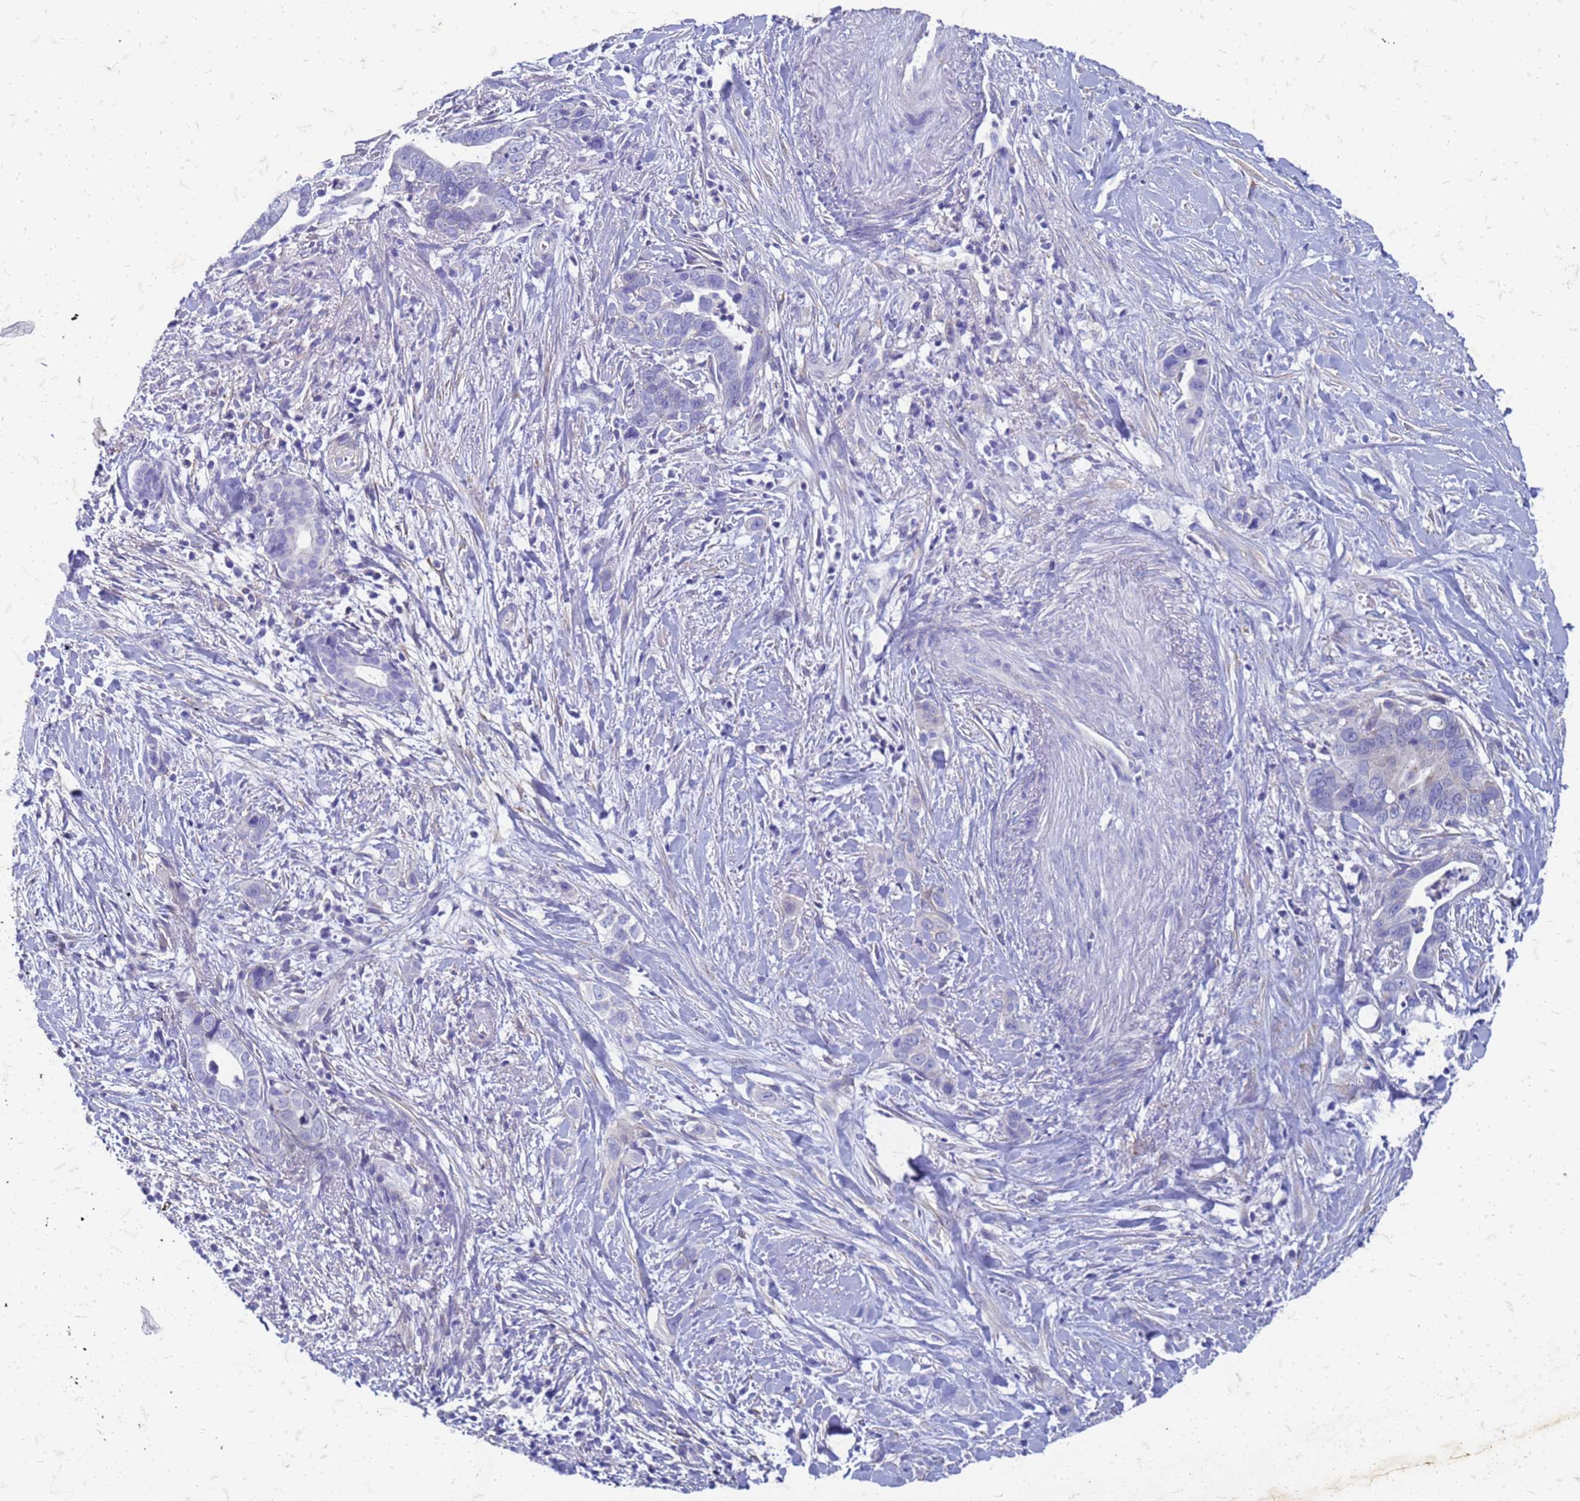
{"staining": {"intensity": "negative", "quantity": "none", "location": "none"}, "tissue": "liver cancer", "cell_type": "Tumor cells", "image_type": "cancer", "snomed": [{"axis": "morphology", "description": "Cholangiocarcinoma"}, {"axis": "topography", "description": "Liver"}], "caption": "Cholangiocarcinoma (liver) stained for a protein using immunohistochemistry exhibits no expression tumor cells.", "gene": "TRIM64B", "patient": {"sex": "female", "age": 79}}